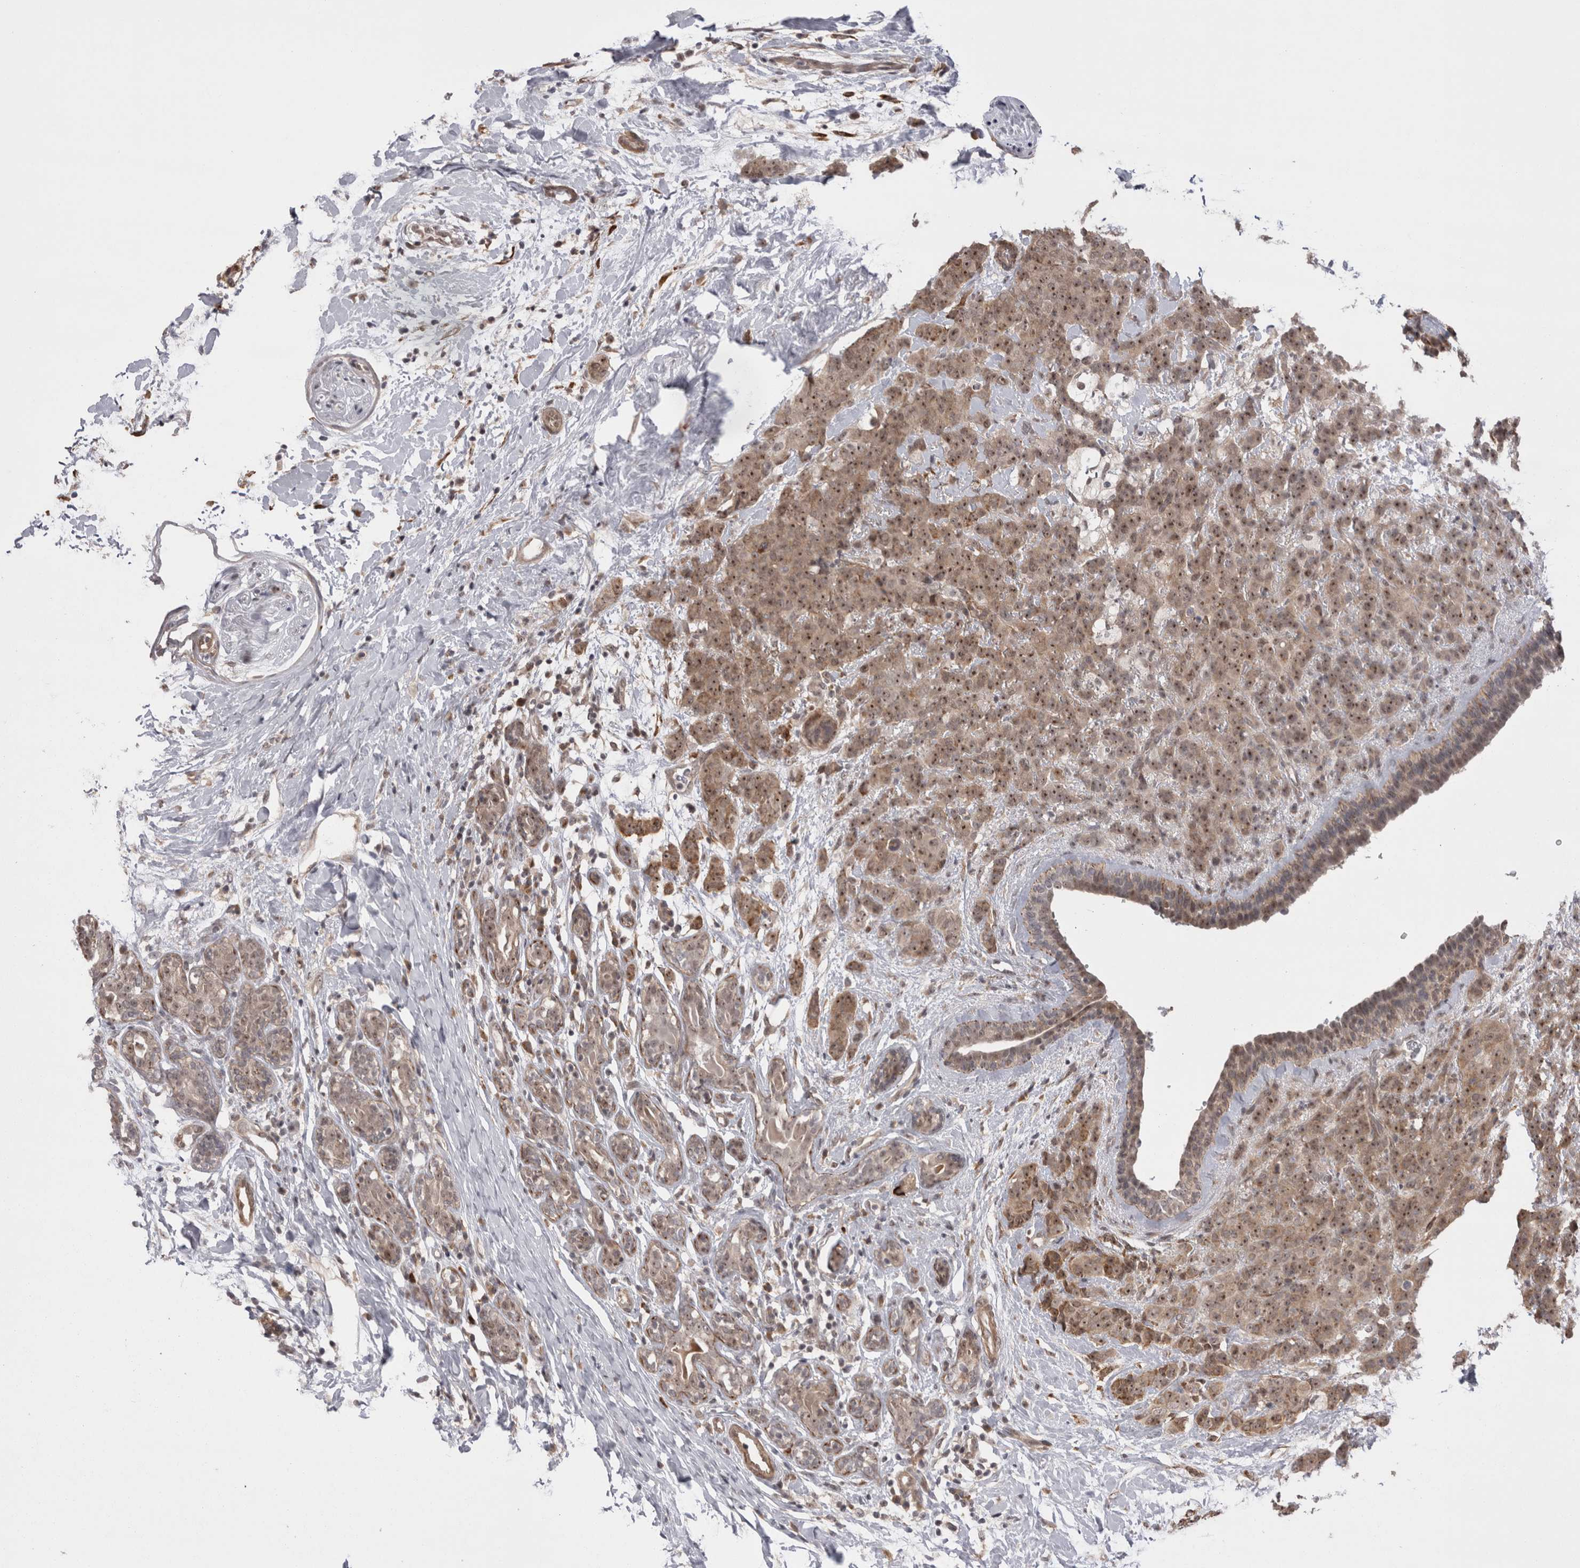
{"staining": {"intensity": "moderate", "quantity": ">75%", "location": "cytoplasmic/membranous,nuclear"}, "tissue": "breast cancer", "cell_type": "Tumor cells", "image_type": "cancer", "snomed": [{"axis": "morphology", "description": "Normal tissue, NOS"}, {"axis": "morphology", "description": "Duct carcinoma"}, {"axis": "topography", "description": "Breast"}], "caption": "This image reveals breast cancer (infiltrating ductal carcinoma) stained with IHC to label a protein in brown. The cytoplasmic/membranous and nuclear of tumor cells show moderate positivity for the protein. Nuclei are counter-stained blue.", "gene": "EXOSC4", "patient": {"sex": "female", "age": 40}}